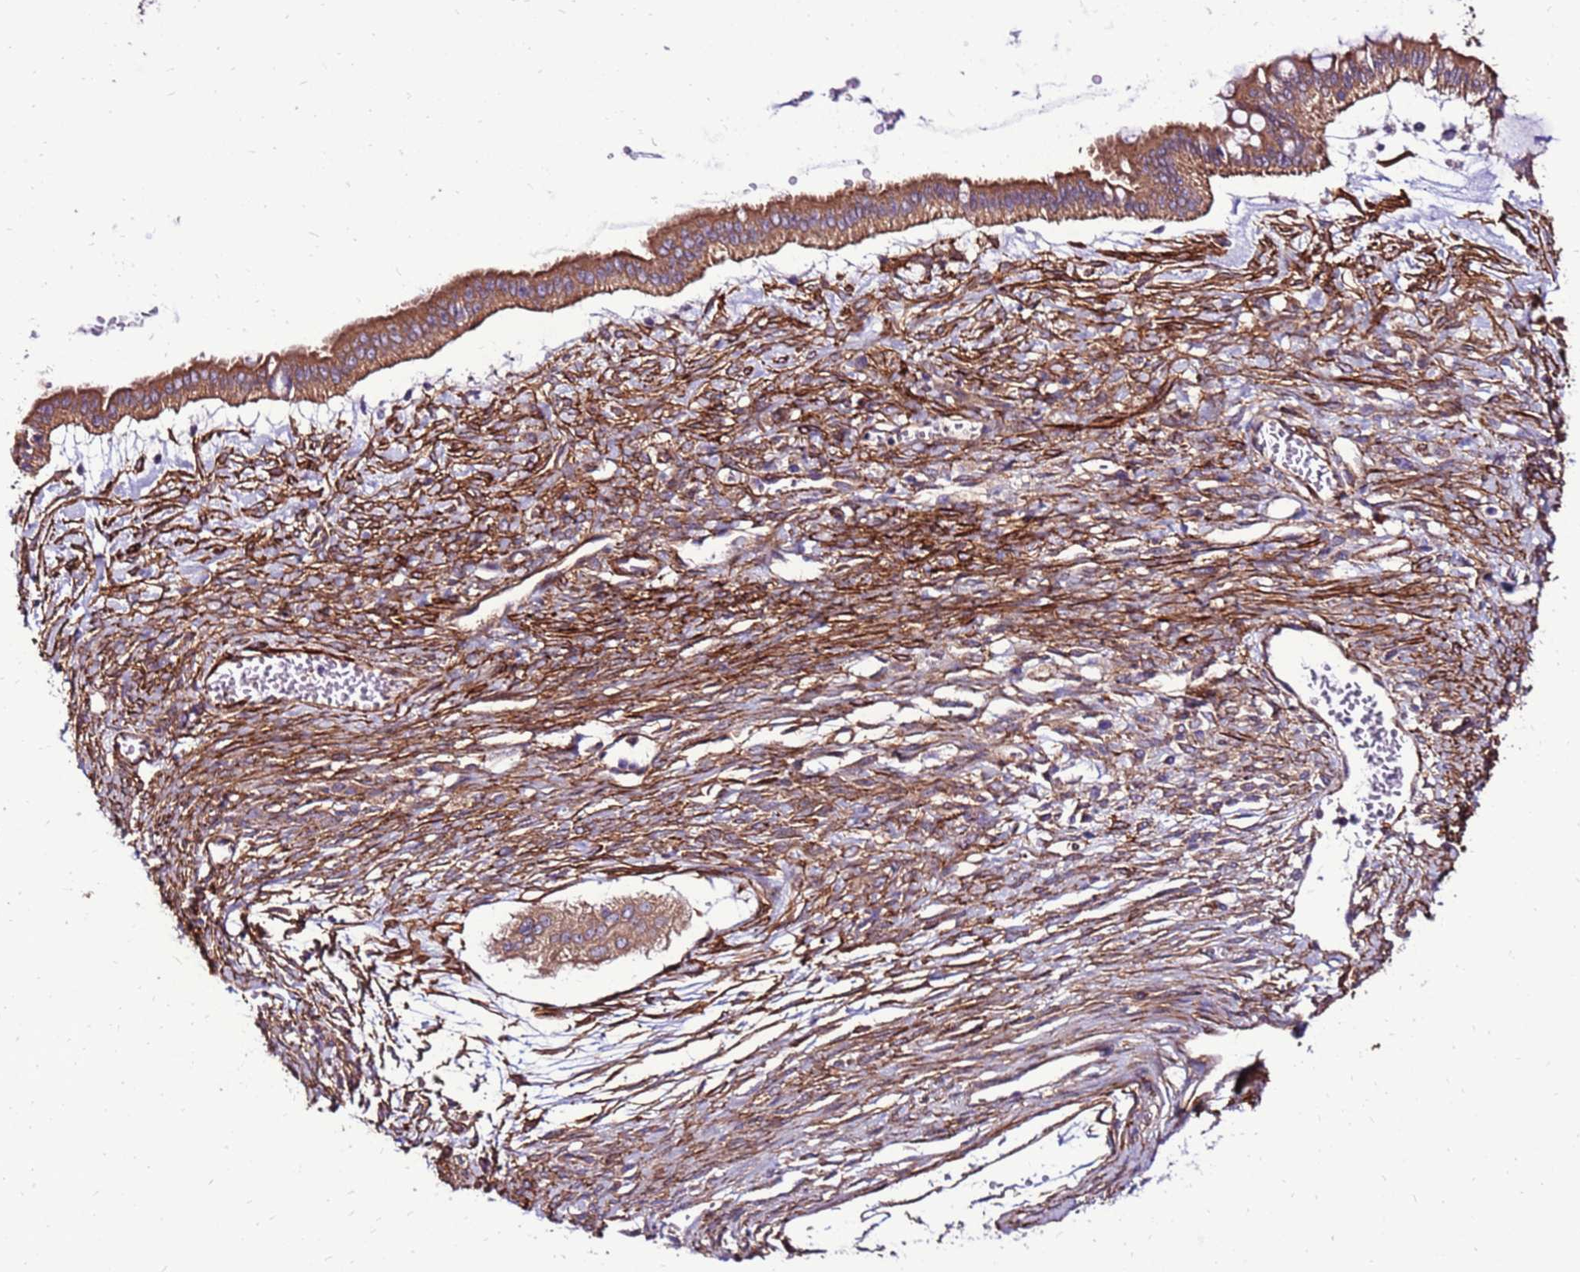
{"staining": {"intensity": "moderate", "quantity": ">75%", "location": "cytoplasmic/membranous"}, "tissue": "ovarian cancer", "cell_type": "Tumor cells", "image_type": "cancer", "snomed": [{"axis": "morphology", "description": "Cystadenocarcinoma, mucinous, NOS"}, {"axis": "topography", "description": "Ovary"}], "caption": "Human mucinous cystadenocarcinoma (ovarian) stained for a protein (brown) demonstrates moderate cytoplasmic/membranous positive staining in approximately >75% of tumor cells.", "gene": "EI24", "patient": {"sex": "female", "age": 73}}